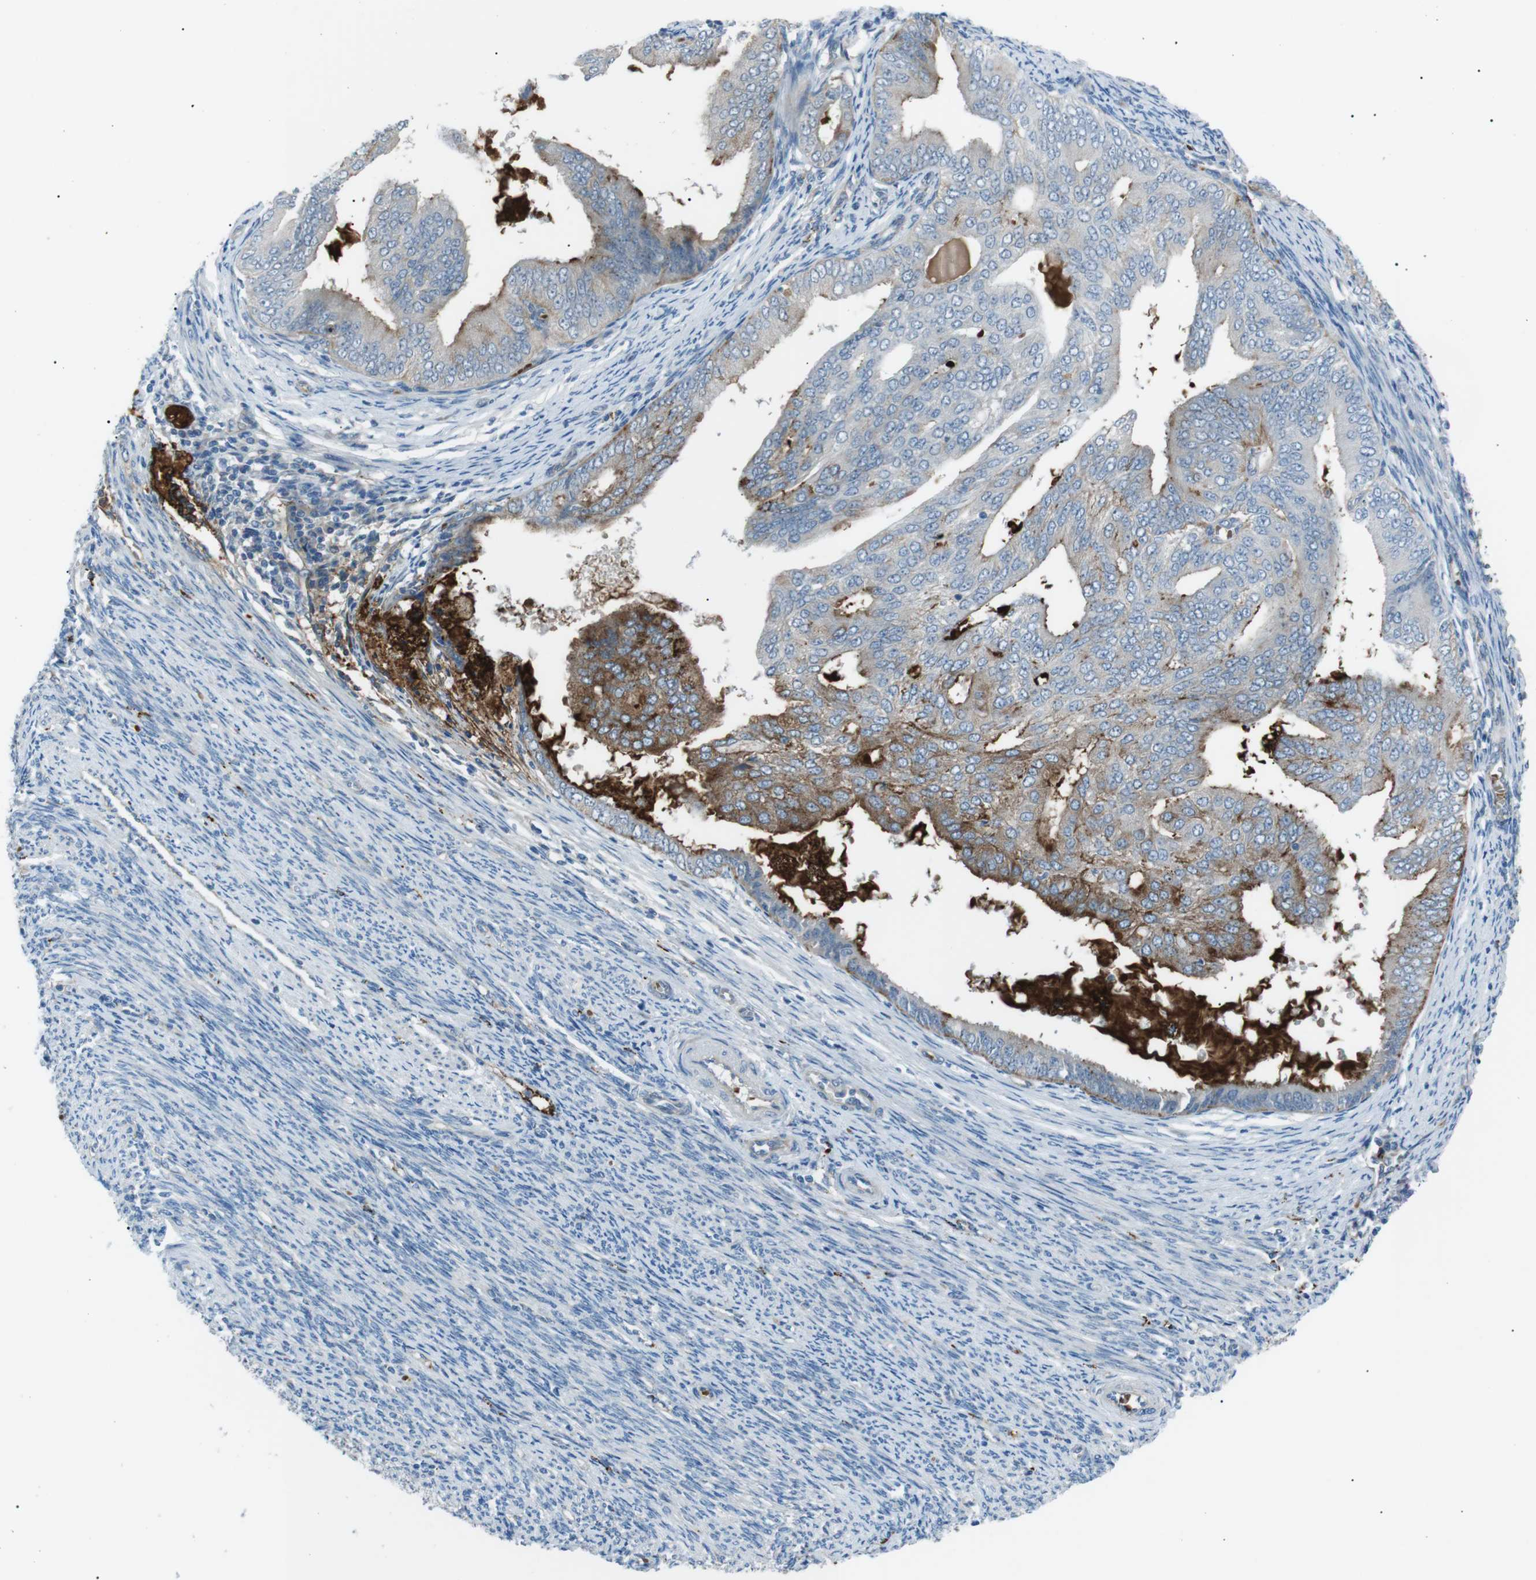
{"staining": {"intensity": "moderate", "quantity": "<25%", "location": "cytoplasmic/membranous"}, "tissue": "endometrial cancer", "cell_type": "Tumor cells", "image_type": "cancer", "snomed": [{"axis": "morphology", "description": "Adenocarcinoma, NOS"}, {"axis": "topography", "description": "Endometrium"}], "caption": "Brown immunohistochemical staining in human endometrial adenocarcinoma reveals moderate cytoplasmic/membranous expression in approximately <25% of tumor cells.", "gene": "B4GALNT2", "patient": {"sex": "female", "age": 58}}